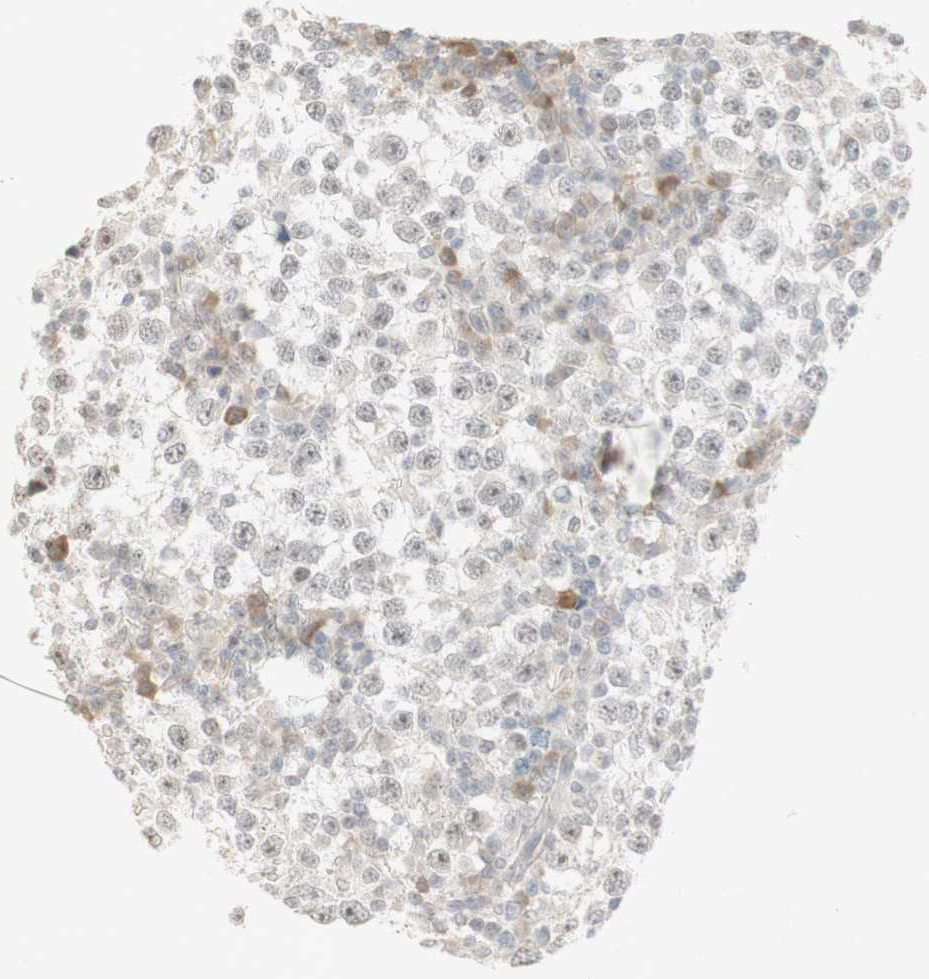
{"staining": {"intensity": "negative", "quantity": "none", "location": "none"}, "tissue": "testis cancer", "cell_type": "Tumor cells", "image_type": "cancer", "snomed": [{"axis": "morphology", "description": "Seminoma, NOS"}, {"axis": "topography", "description": "Testis"}], "caption": "Immunohistochemistry histopathology image of neoplastic tissue: testis seminoma stained with DAB (3,3'-diaminobenzidine) shows no significant protein expression in tumor cells. (IHC, brightfield microscopy, high magnification).", "gene": "PLCD4", "patient": {"sex": "male", "age": 65}}